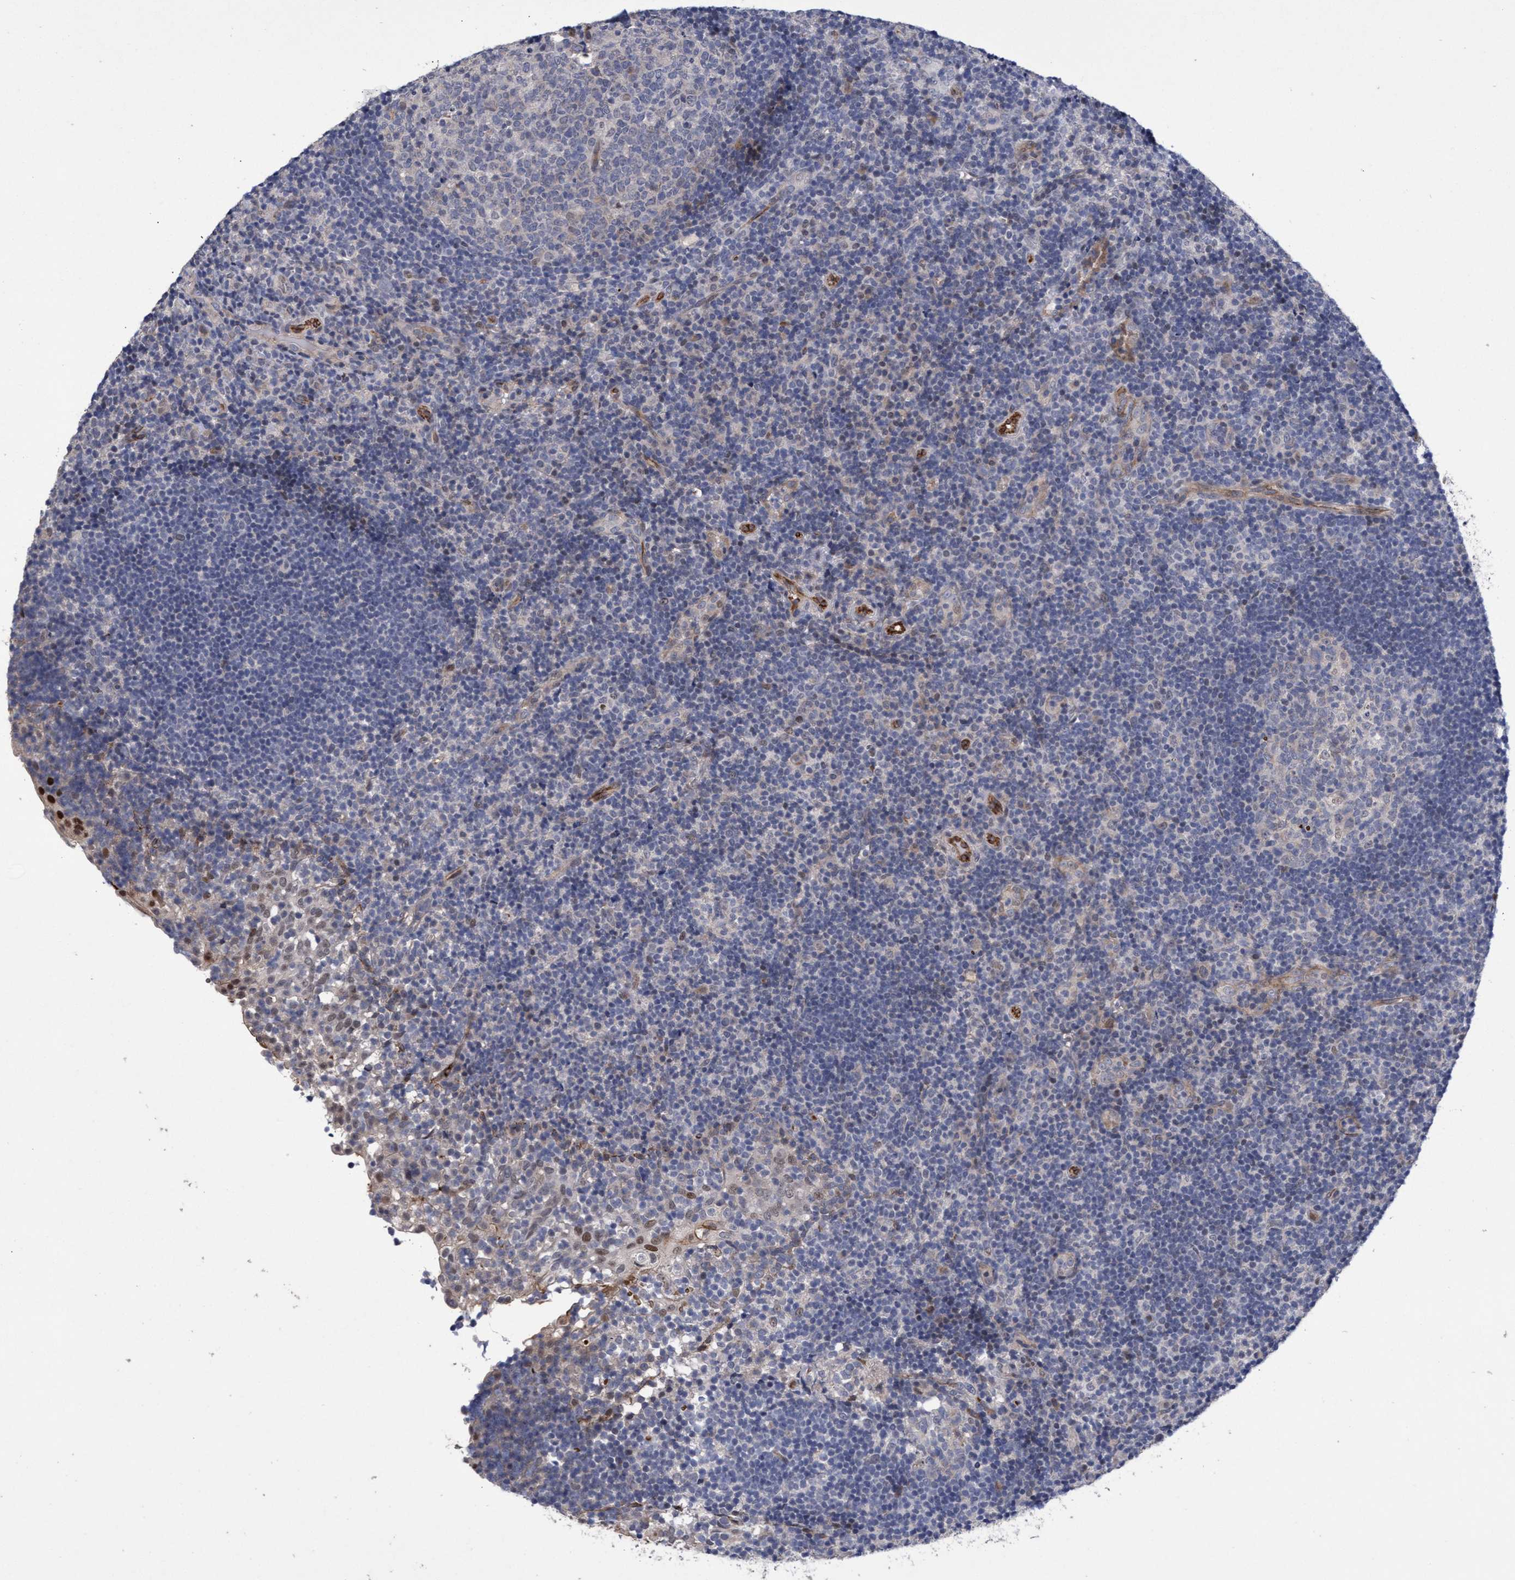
{"staining": {"intensity": "negative", "quantity": "none", "location": "none"}, "tissue": "tonsil", "cell_type": "Germinal center cells", "image_type": "normal", "snomed": [{"axis": "morphology", "description": "Normal tissue, NOS"}, {"axis": "topography", "description": "Tonsil"}], "caption": "Normal tonsil was stained to show a protein in brown. There is no significant staining in germinal center cells. (Immunohistochemistry, brightfield microscopy, high magnification).", "gene": "ZNF750", "patient": {"sex": "female", "age": 40}}